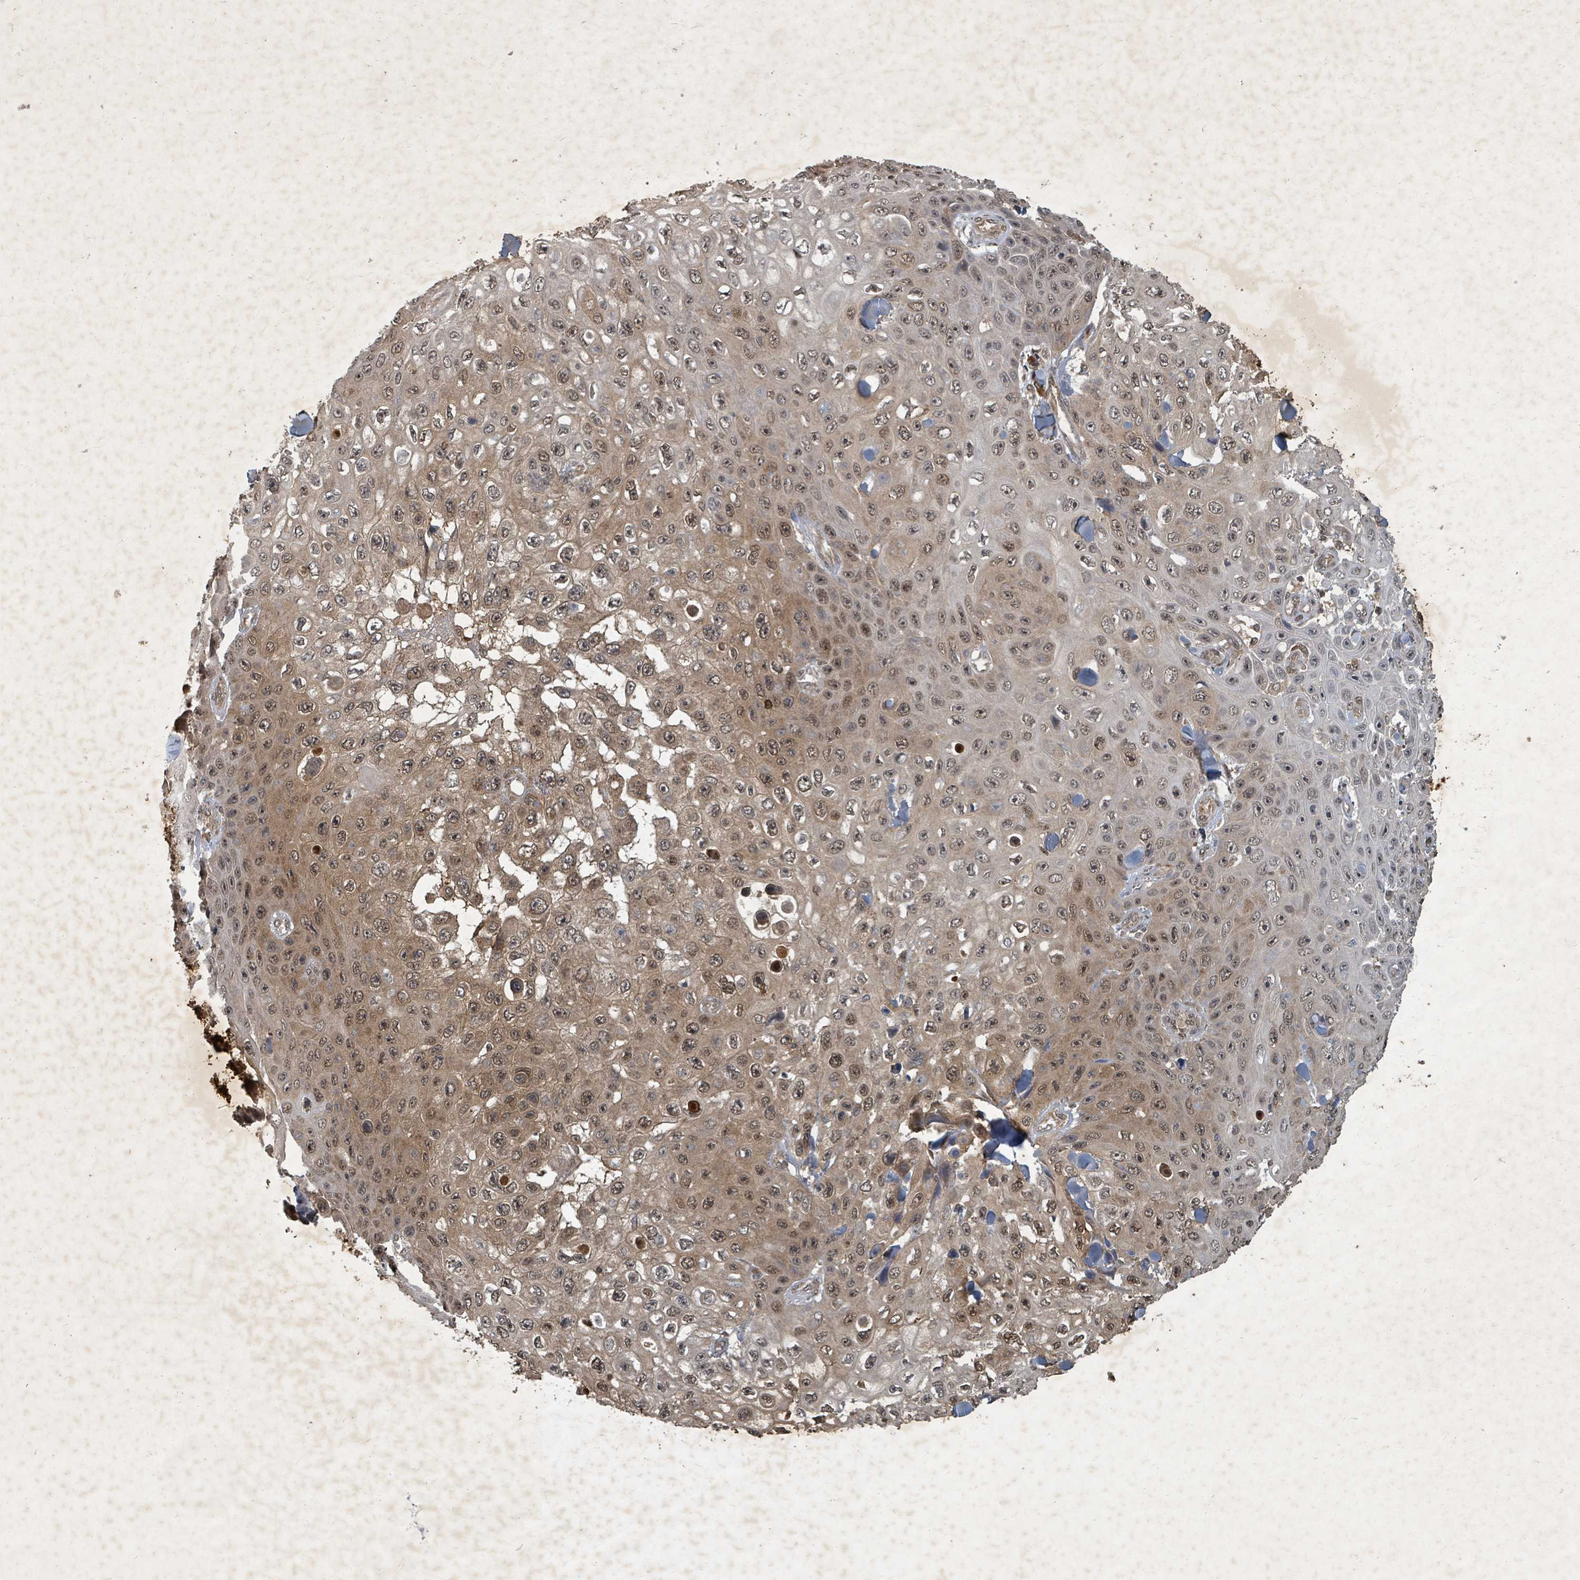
{"staining": {"intensity": "moderate", "quantity": ">75%", "location": "cytoplasmic/membranous,nuclear"}, "tissue": "skin cancer", "cell_type": "Tumor cells", "image_type": "cancer", "snomed": [{"axis": "morphology", "description": "Squamous cell carcinoma, NOS"}, {"axis": "topography", "description": "Skin"}], "caption": "Skin cancer stained with a protein marker displays moderate staining in tumor cells.", "gene": "KDM4E", "patient": {"sex": "male", "age": 82}}